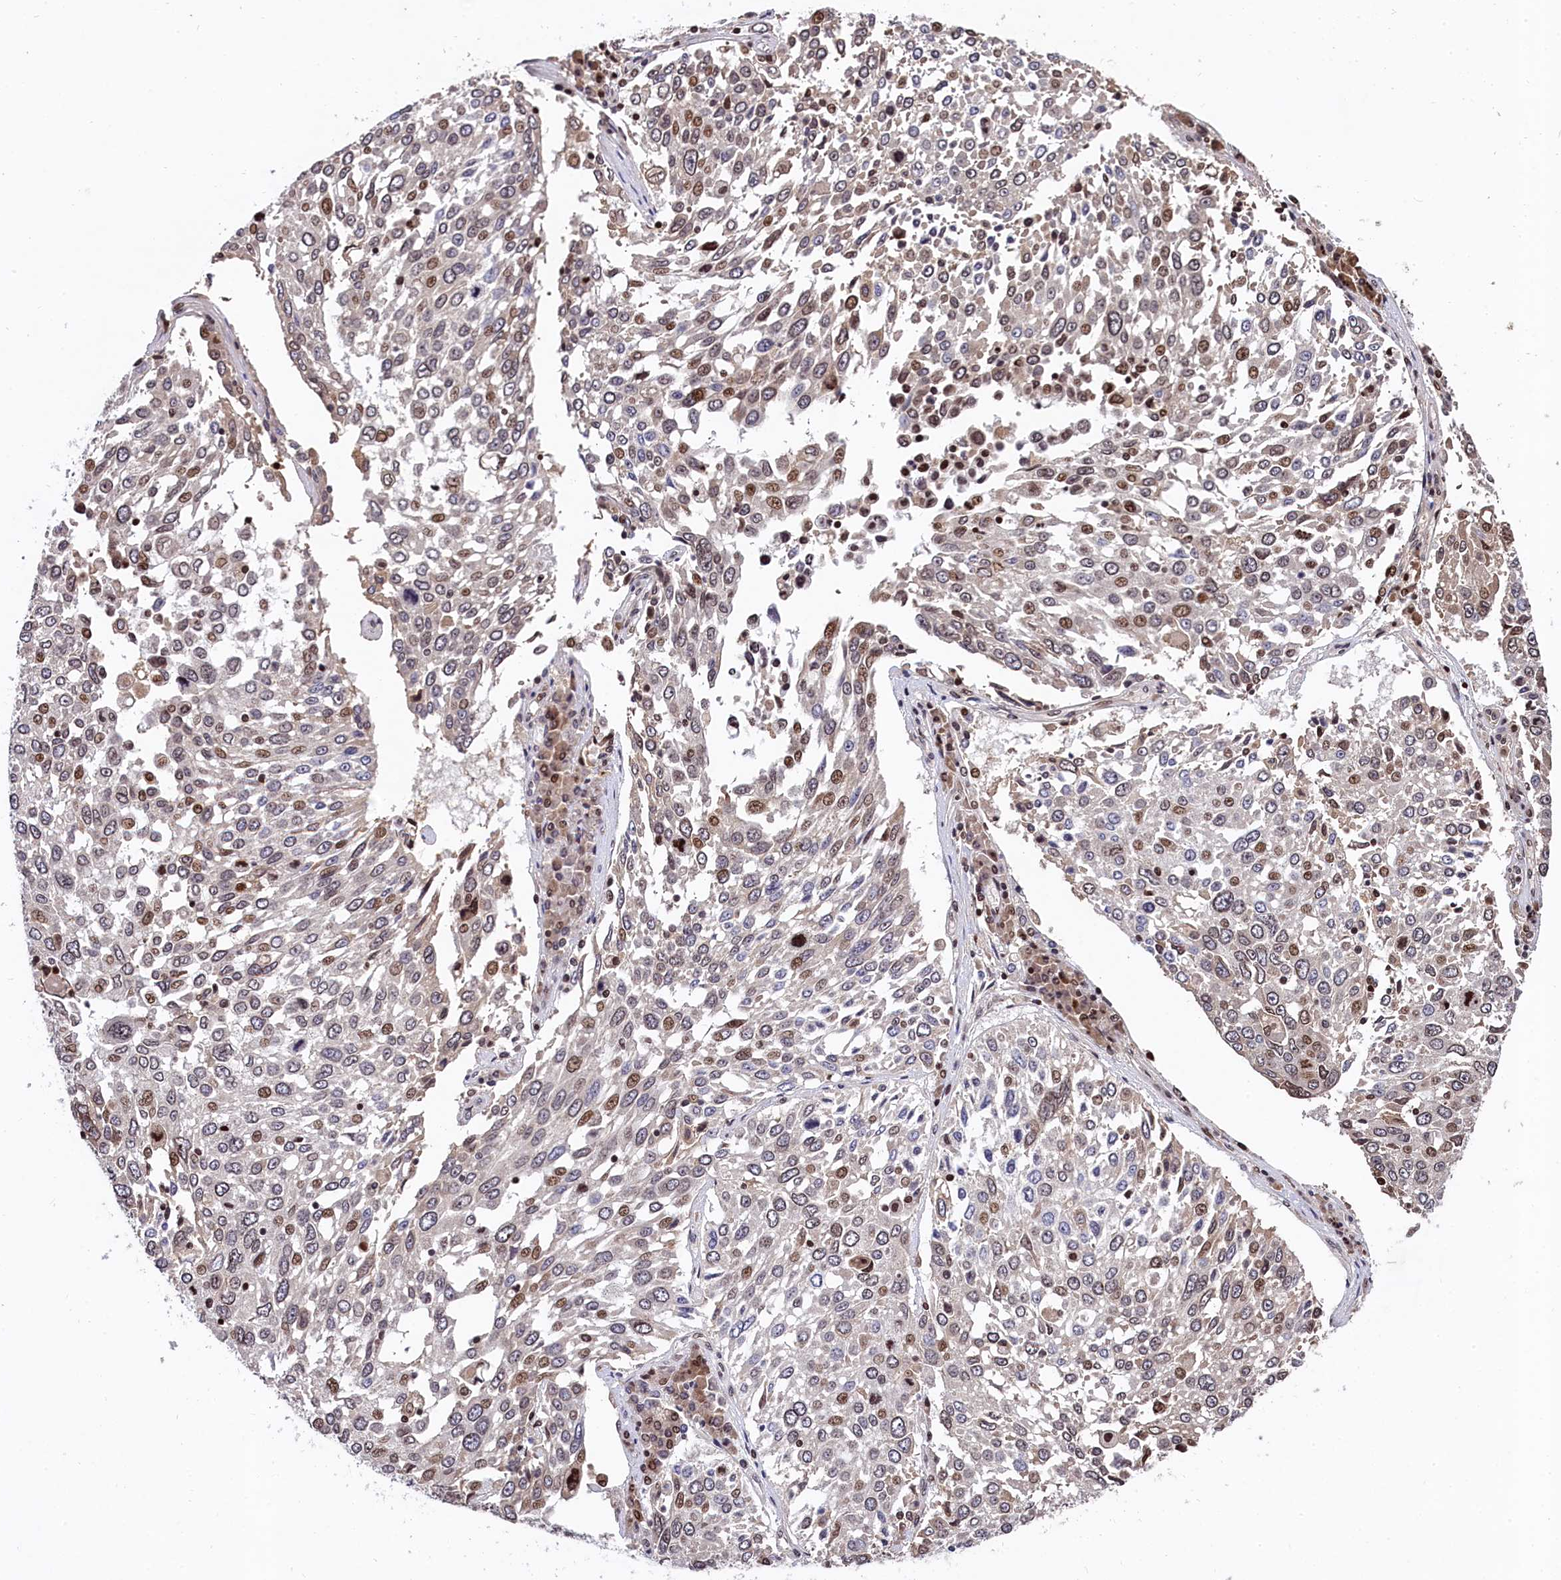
{"staining": {"intensity": "moderate", "quantity": "<25%", "location": "nuclear"}, "tissue": "lung cancer", "cell_type": "Tumor cells", "image_type": "cancer", "snomed": [{"axis": "morphology", "description": "Squamous cell carcinoma, NOS"}, {"axis": "topography", "description": "Lung"}], "caption": "Moderate nuclear protein expression is present in approximately <25% of tumor cells in squamous cell carcinoma (lung). The protein is shown in brown color, while the nuclei are stained blue.", "gene": "FAM217B", "patient": {"sex": "male", "age": 65}}